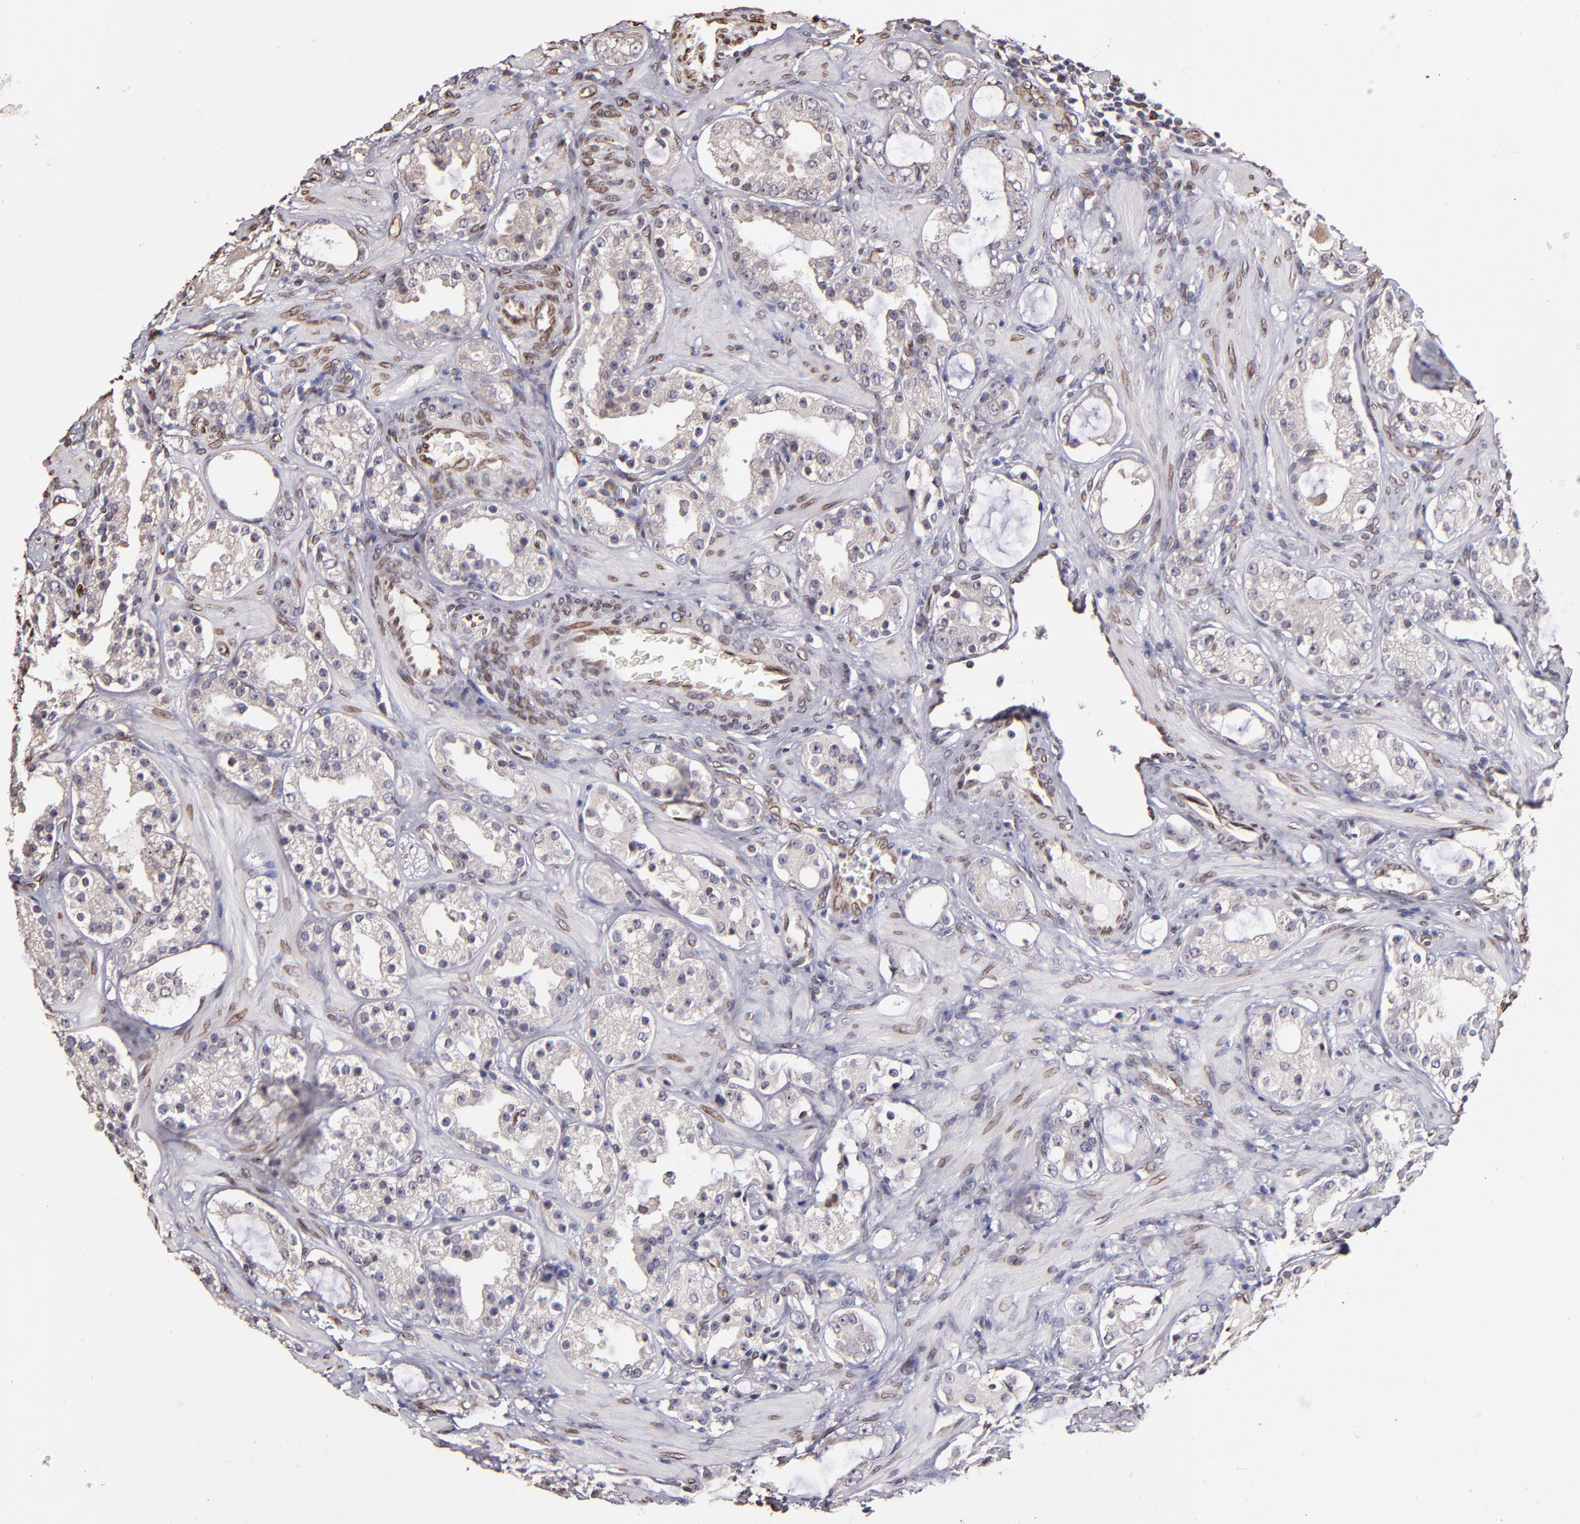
{"staining": {"intensity": "weak", "quantity": "<25%", "location": "cytoplasmic/membranous,nuclear"}, "tissue": "prostate cancer", "cell_type": "Tumor cells", "image_type": "cancer", "snomed": [{"axis": "morphology", "description": "Adenocarcinoma, Medium grade"}, {"axis": "topography", "description": "Prostate"}], "caption": "Immunohistochemistry image of neoplastic tissue: human adenocarcinoma (medium-grade) (prostate) stained with DAB (3,3'-diaminobenzidine) displays no significant protein expression in tumor cells. (DAB (3,3'-diaminobenzidine) immunohistochemistry, high magnification).", "gene": "PUM3", "patient": {"sex": "male", "age": 73}}